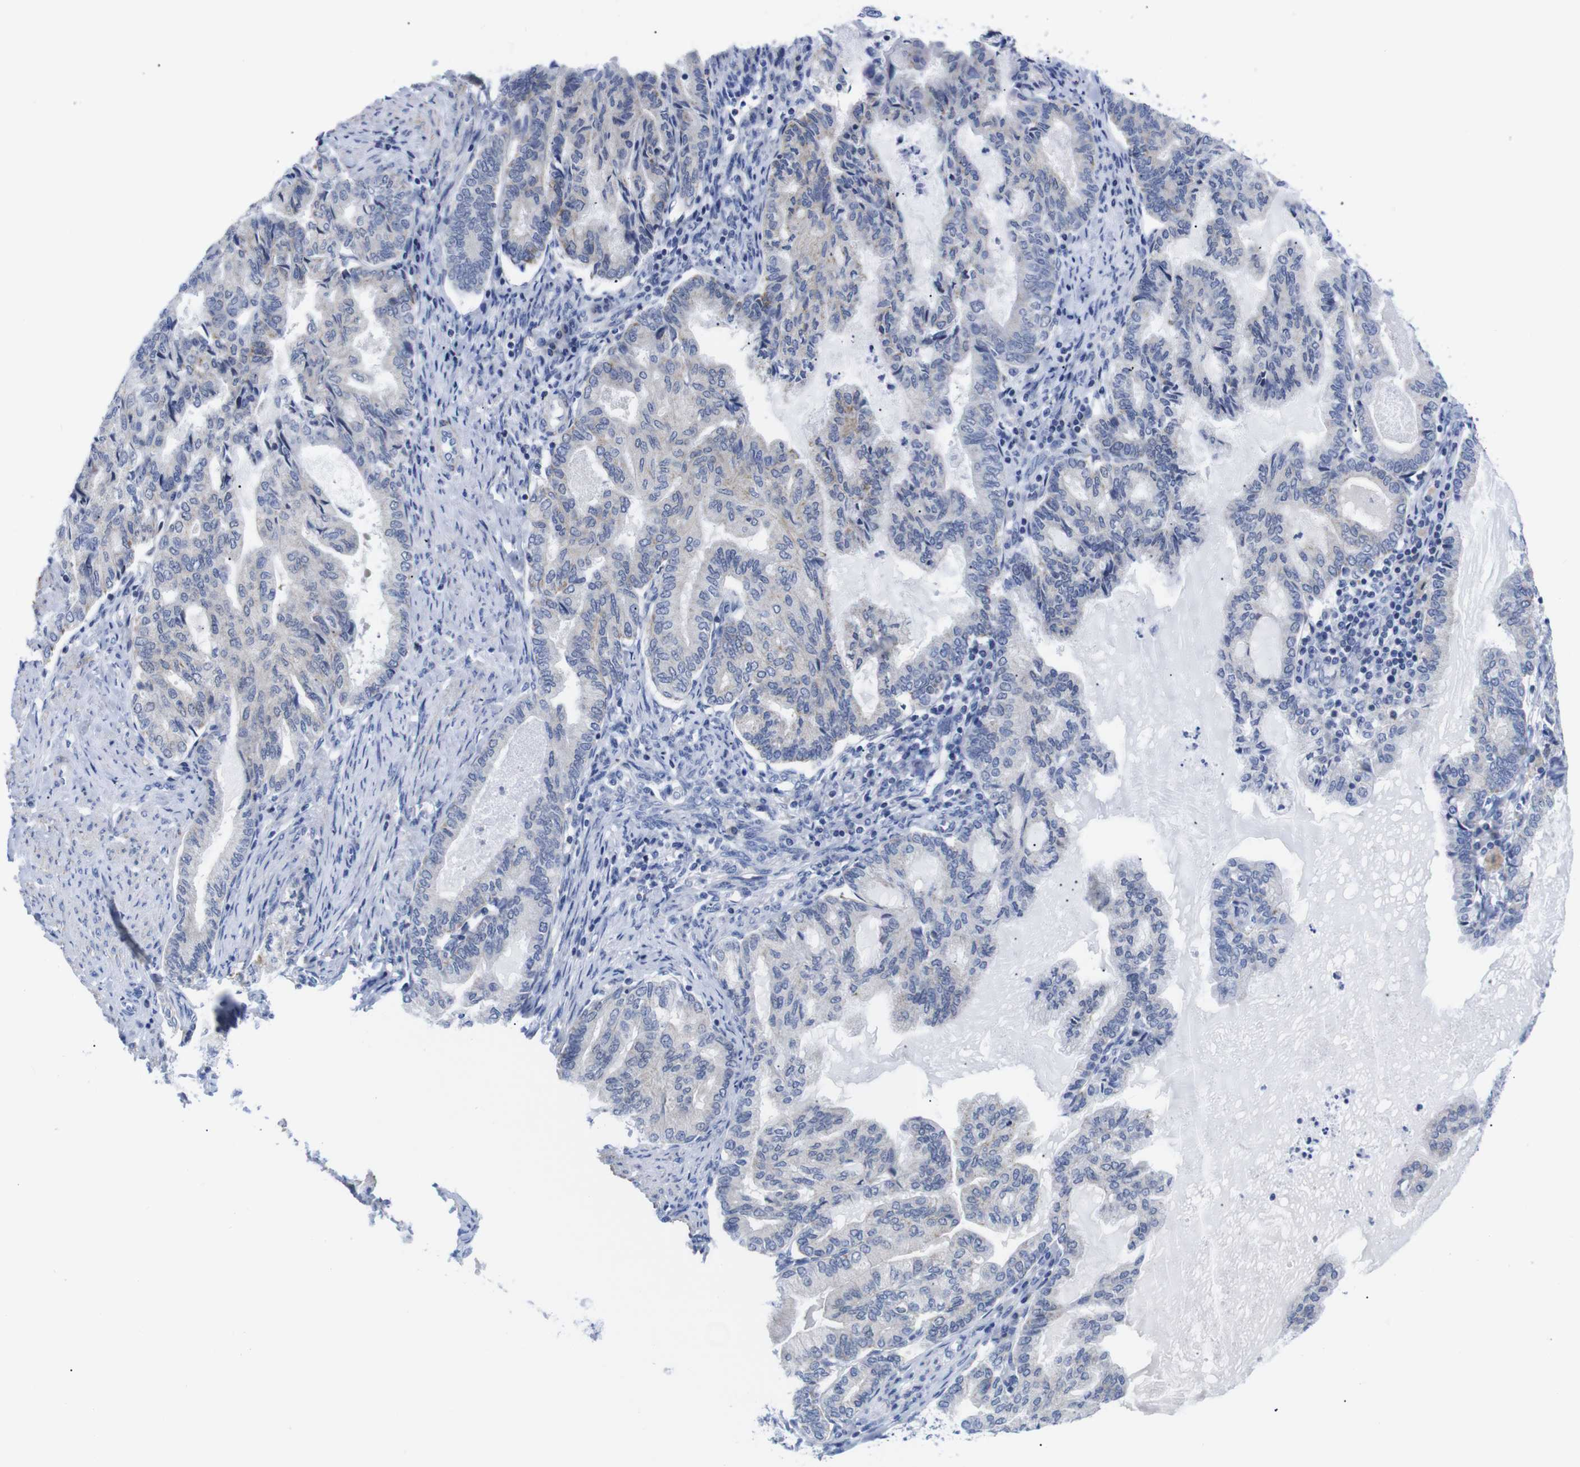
{"staining": {"intensity": "weak", "quantity": "<25%", "location": "cytoplasmic/membranous"}, "tissue": "endometrial cancer", "cell_type": "Tumor cells", "image_type": "cancer", "snomed": [{"axis": "morphology", "description": "Adenocarcinoma, NOS"}, {"axis": "topography", "description": "Endometrium"}], "caption": "IHC image of endometrial adenocarcinoma stained for a protein (brown), which shows no positivity in tumor cells. Brightfield microscopy of immunohistochemistry (IHC) stained with DAB (brown) and hematoxylin (blue), captured at high magnification.", "gene": "LRRC55", "patient": {"sex": "female", "age": 86}}